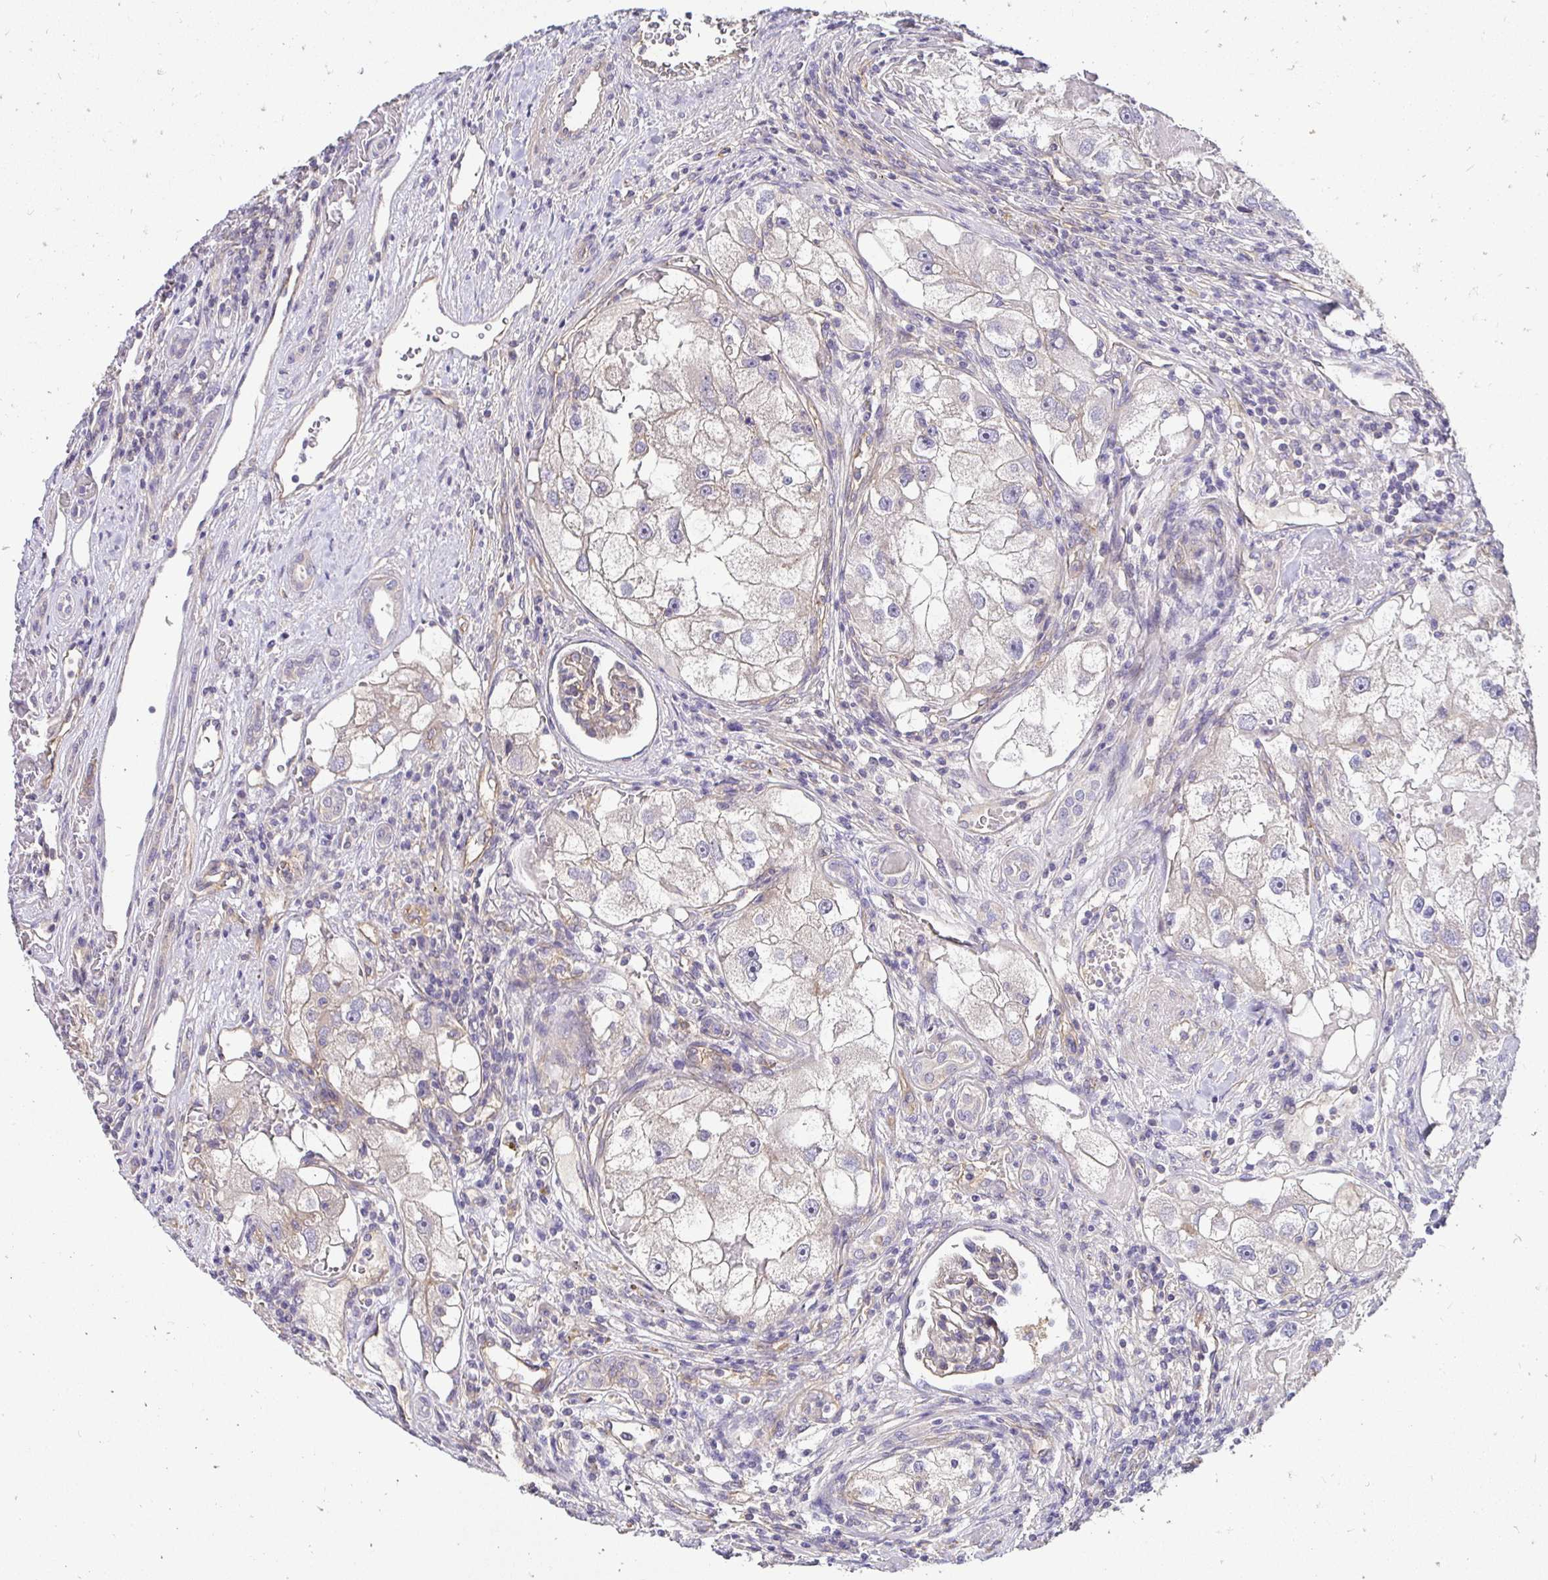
{"staining": {"intensity": "negative", "quantity": "none", "location": "none"}, "tissue": "renal cancer", "cell_type": "Tumor cells", "image_type": "cancer", "snomed": [{"axis": "morphology", "description": "Adenocarcinoma, NOS"}, {"axis": "topography", "description": "Kidney"}], "caption": "Human renal cancer (adenocarcinoma) stained for a protein using immunohistochemistry (IHC) exhibits no staining in tumor cells.", "gene": "SLC9A1", "patient": {"sex": "male", "age": 63}}